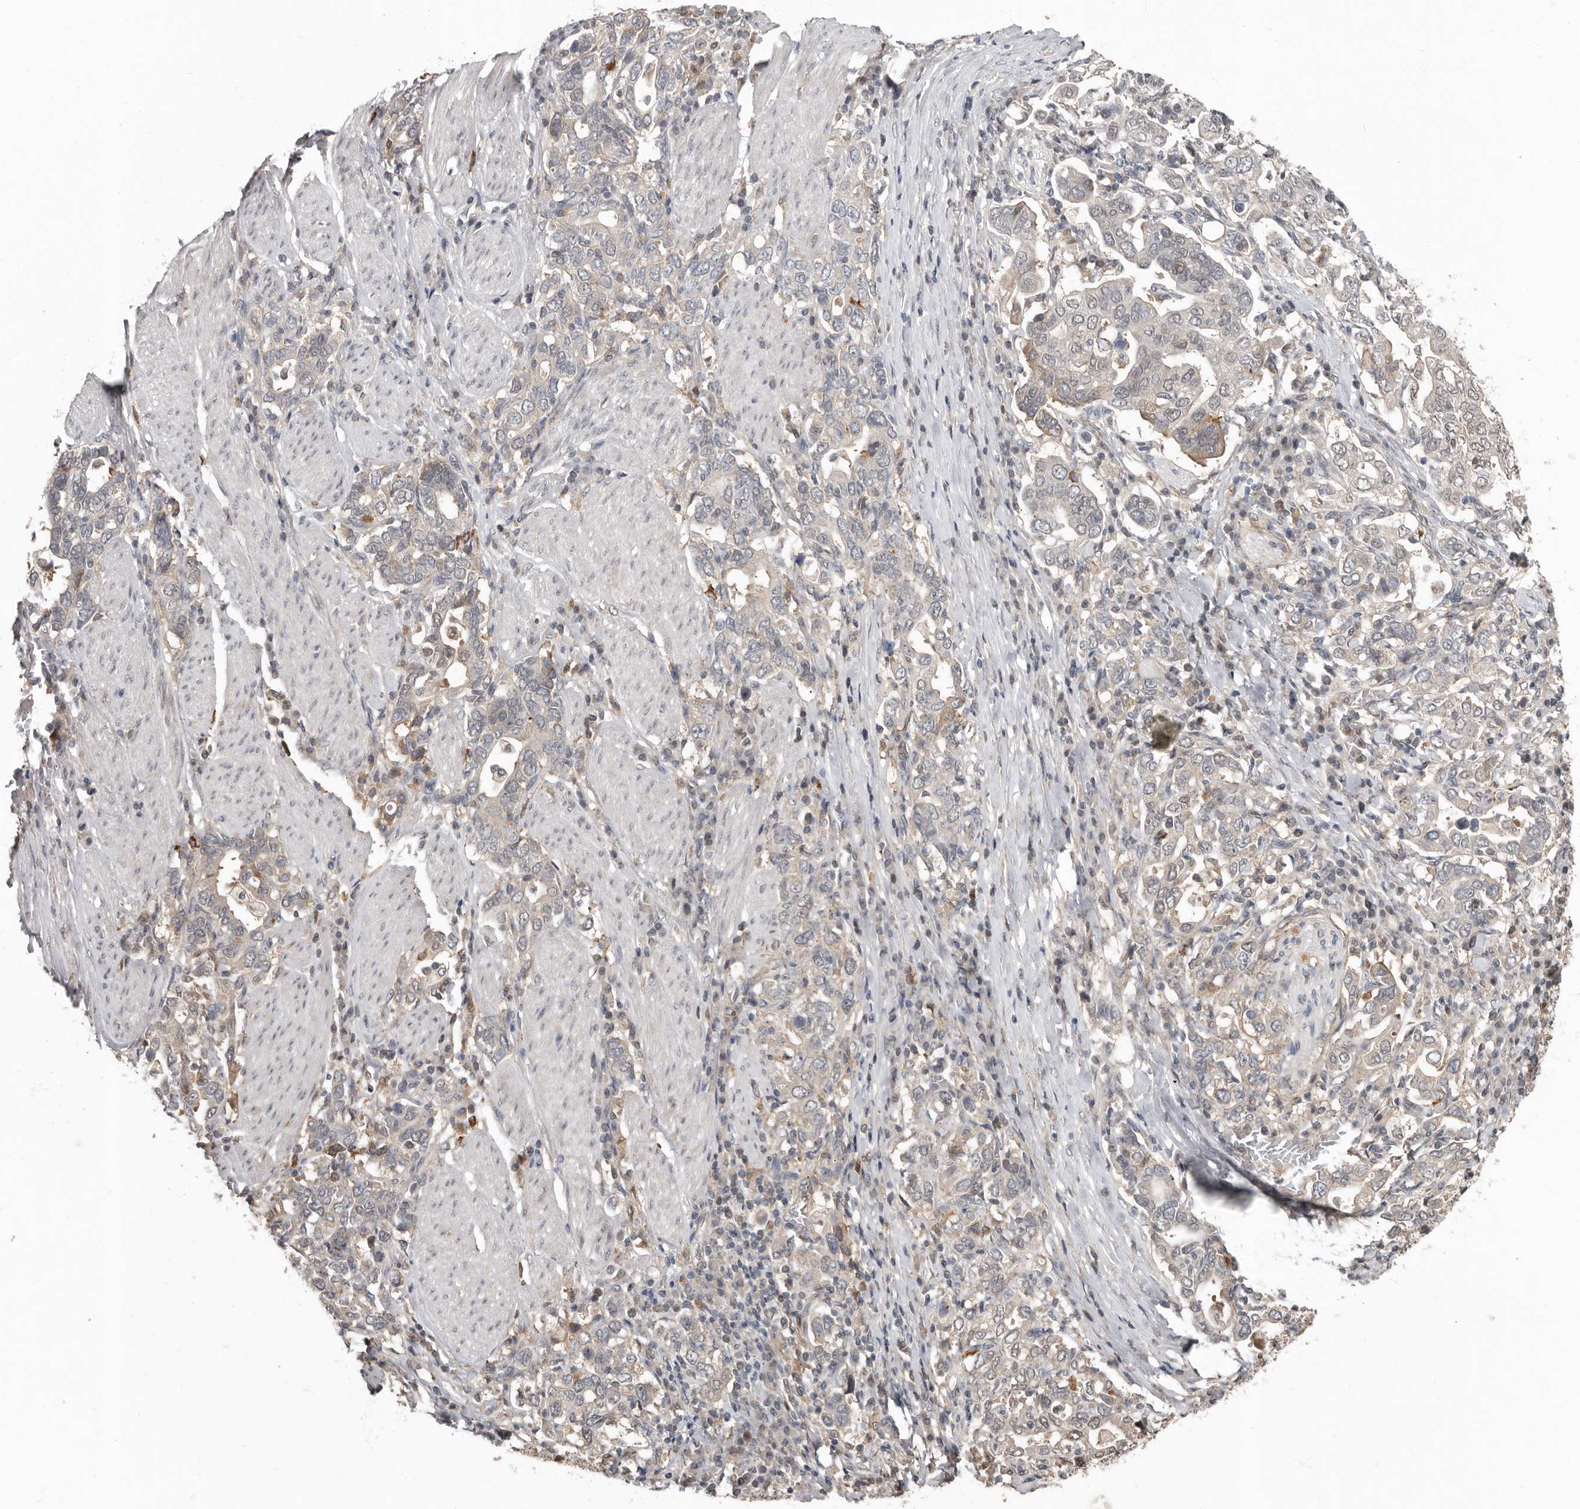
{"staining": {"intensity": "weak", "quantity": "<25%", "location": "cytoplasmic/membranous"}, "tissue": "stomach cancer", "cell_type": "Tumor cells", "image_type": "cancer", "snomed": [{"axis": "morphology", "description": "Adenocarcinoma, NOS"}, {"axis": "topography", "description": "Stomach, upper"}], "caption": "Immunohistochemical staining of stomach adenocarcinoma displays no significant staining in tumor cells.", "gene": "LRGUK", "patient": {"sex": "male", "age": 62}}